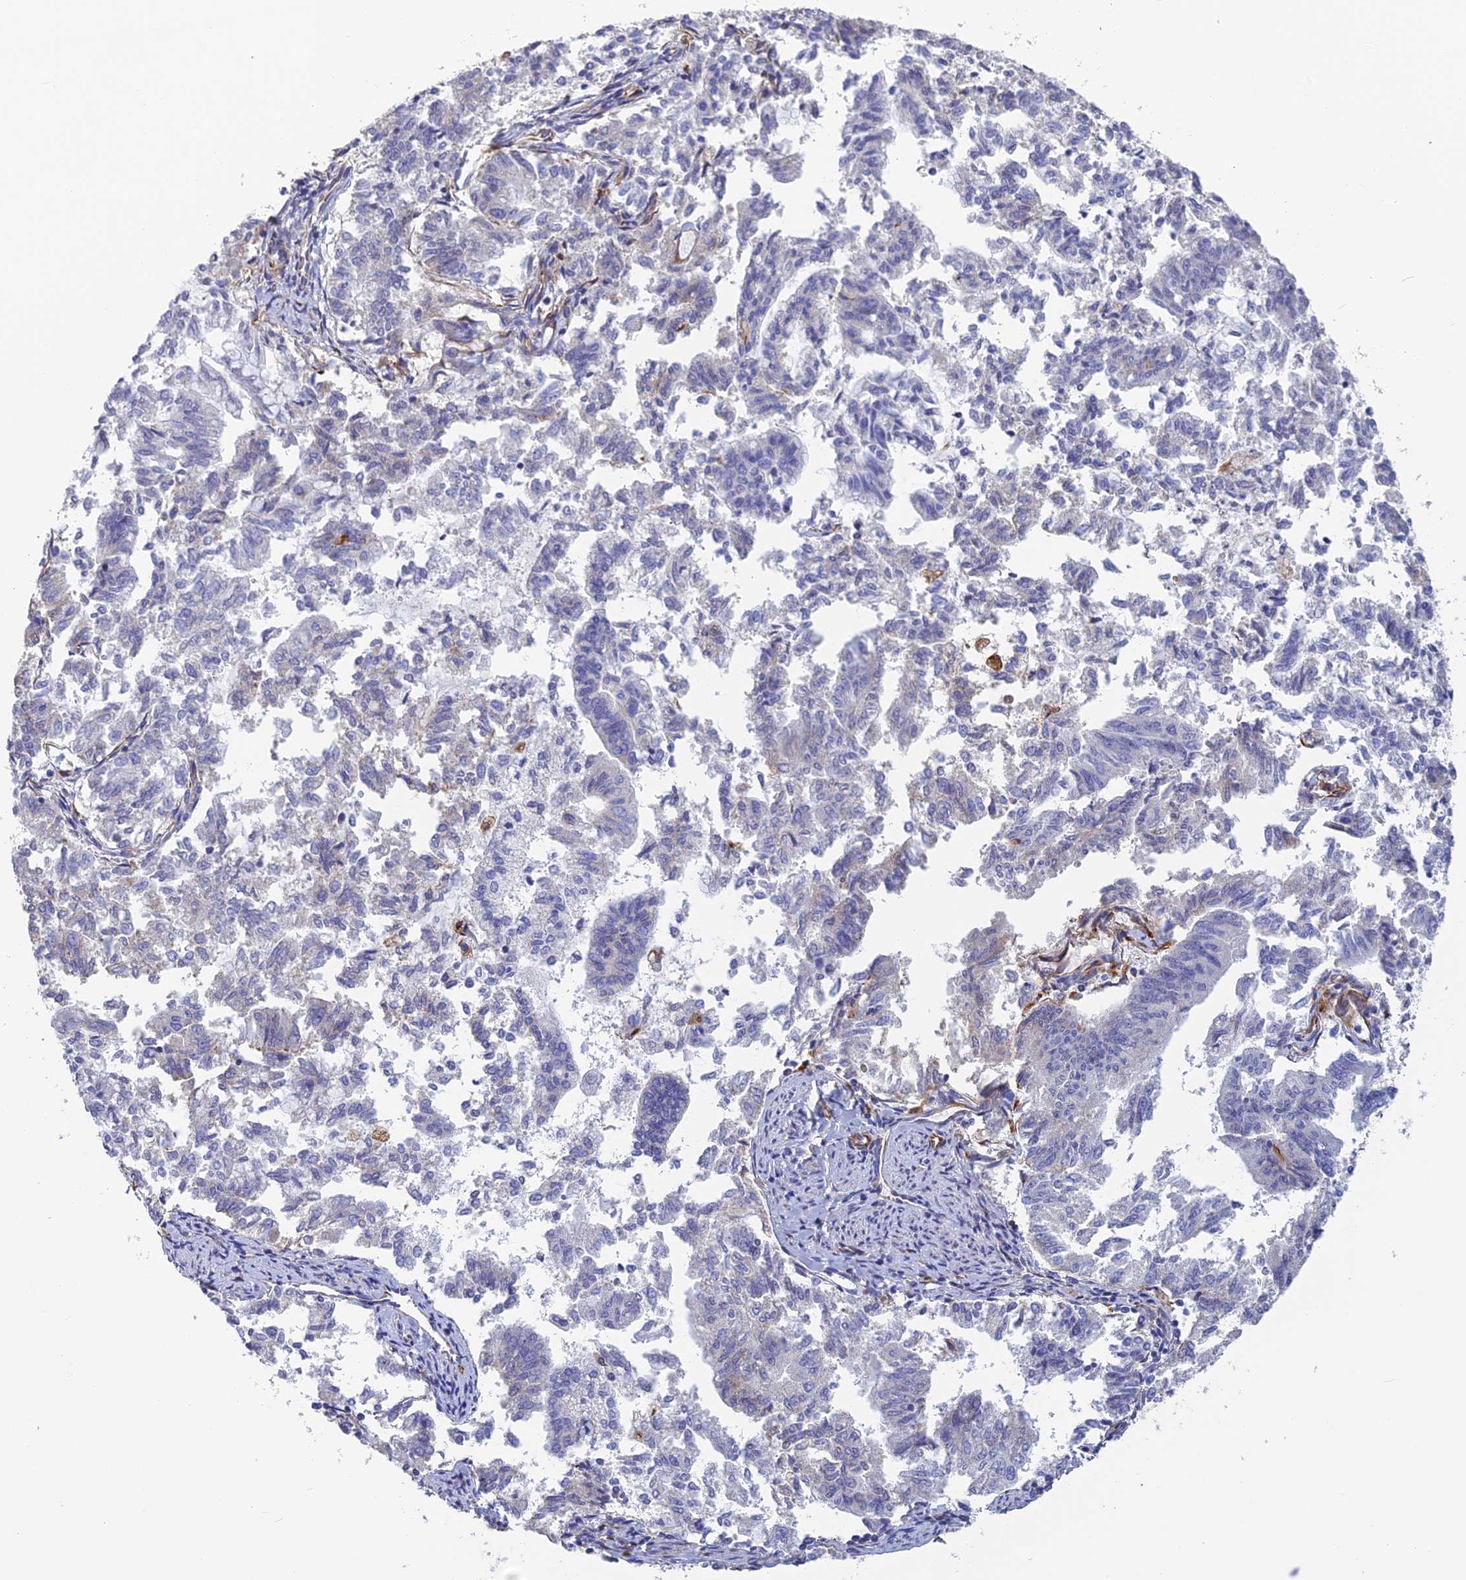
{"staining": {"intensity": "negative", "quantity": "none", "location": "none"}, "tissue": "endometrial cancer", "cell_type": "Tumor cells", "image_type": "cancer", "snomed": [{"axis": "morphology", "description": "Adenocarcinoma, NOS"}, {"axis": "topography", "description": "Endometrium"}], "caption": "IHC photomicrograph of human endometrial cancer stained for a protein (brown), which exhibits no staining in tumor cells. (DAB (3,3'-diaminobenzidine) immunohistochemistry (IHC) visualized using brightfield microscopy, high magnification).", "gene": "FBXL20", "patient": {"sex": "female", "age": 79}}